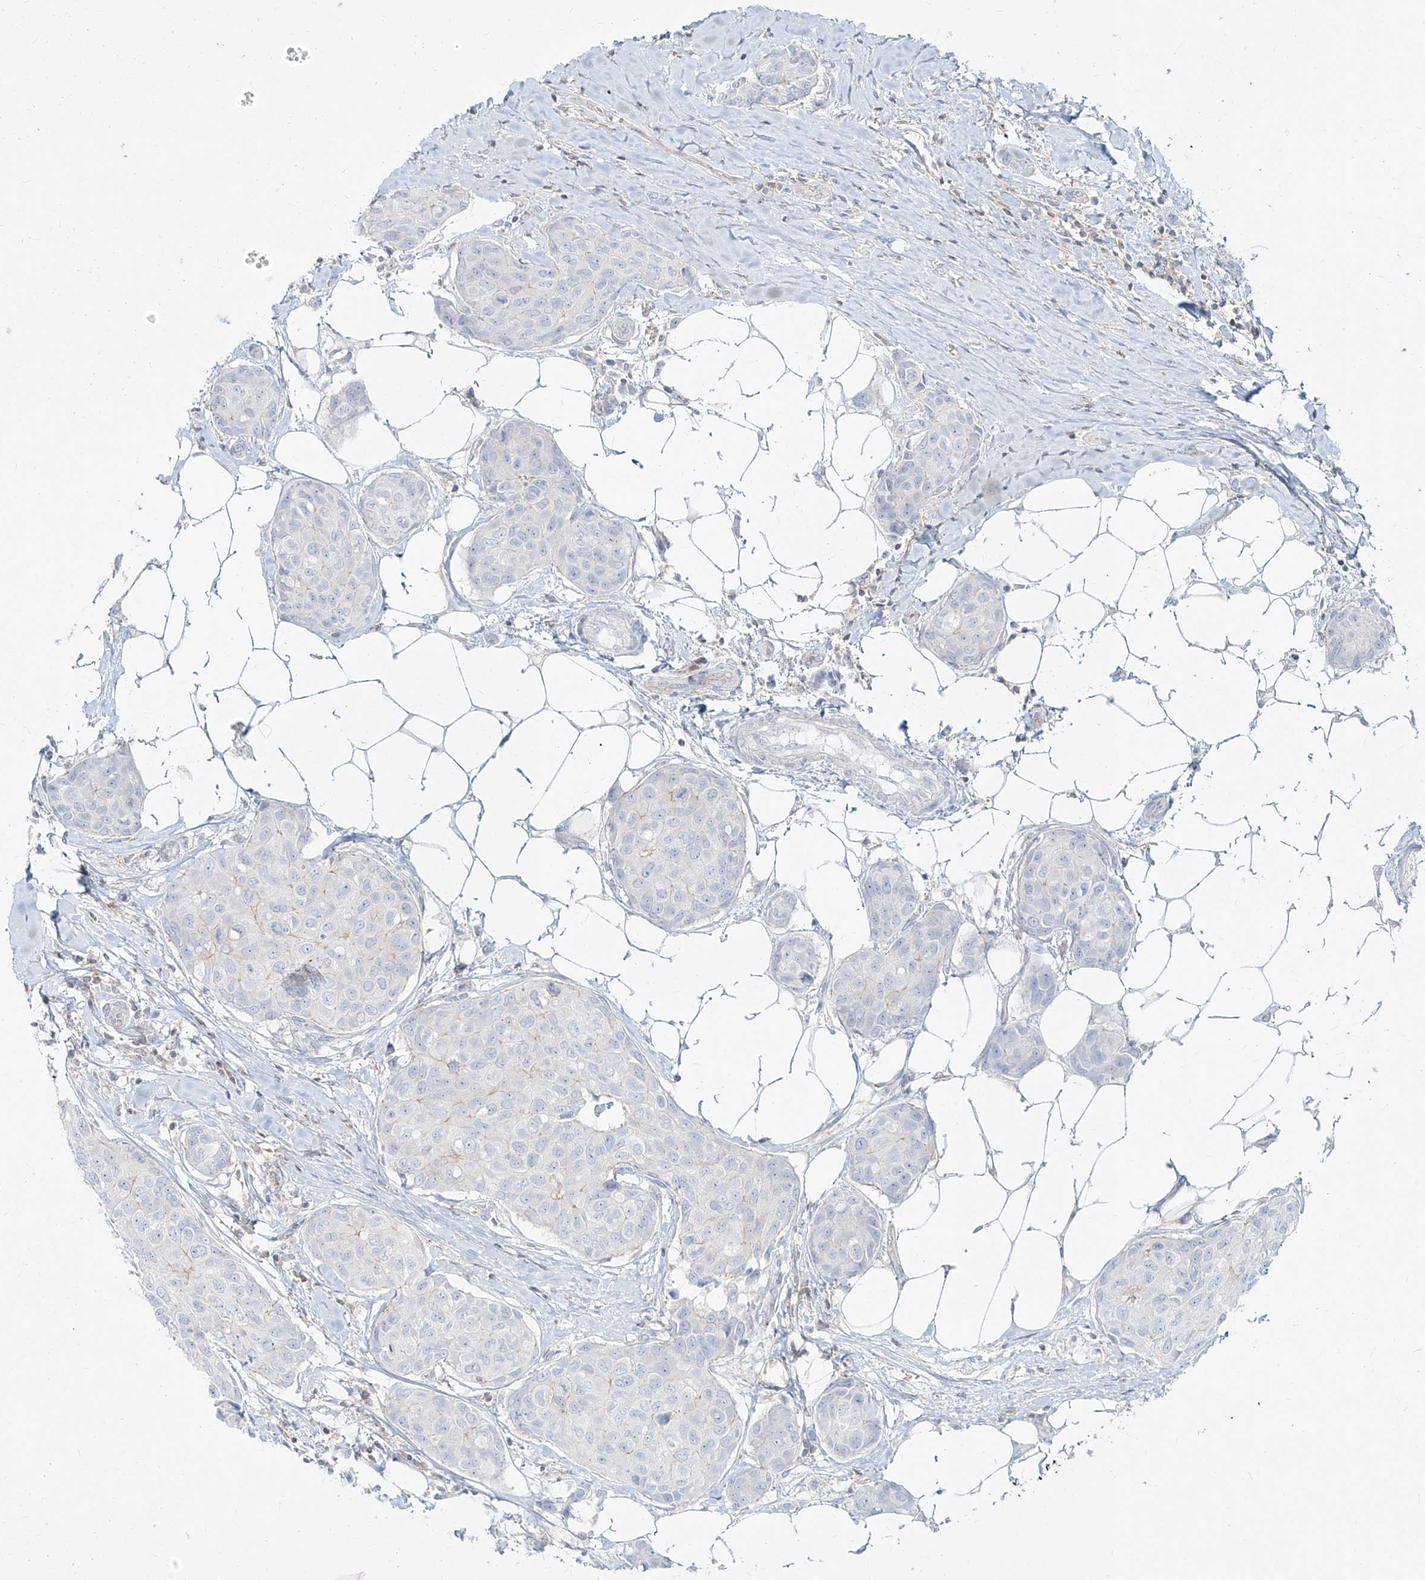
{"staining": {"intensity": "negative", "quantity": "none", "location": "none"}, "tissue": "breast cancer", "cell_type": "Tumor cells", "image_type": "cancer", "snomed": [{"axis": "morphology", "description": "Duct carcinoma"}, {"axis": "topography", "description": "Breast"}], "caption": "The IHC image has no significant expression in tumor cells of breast infiltrating ductal carcinoma tissue. (DAB immunohistochemistry, high magnification).", "gene": "SLC2A12", "patient": {"sex": "female", "age": 80}}